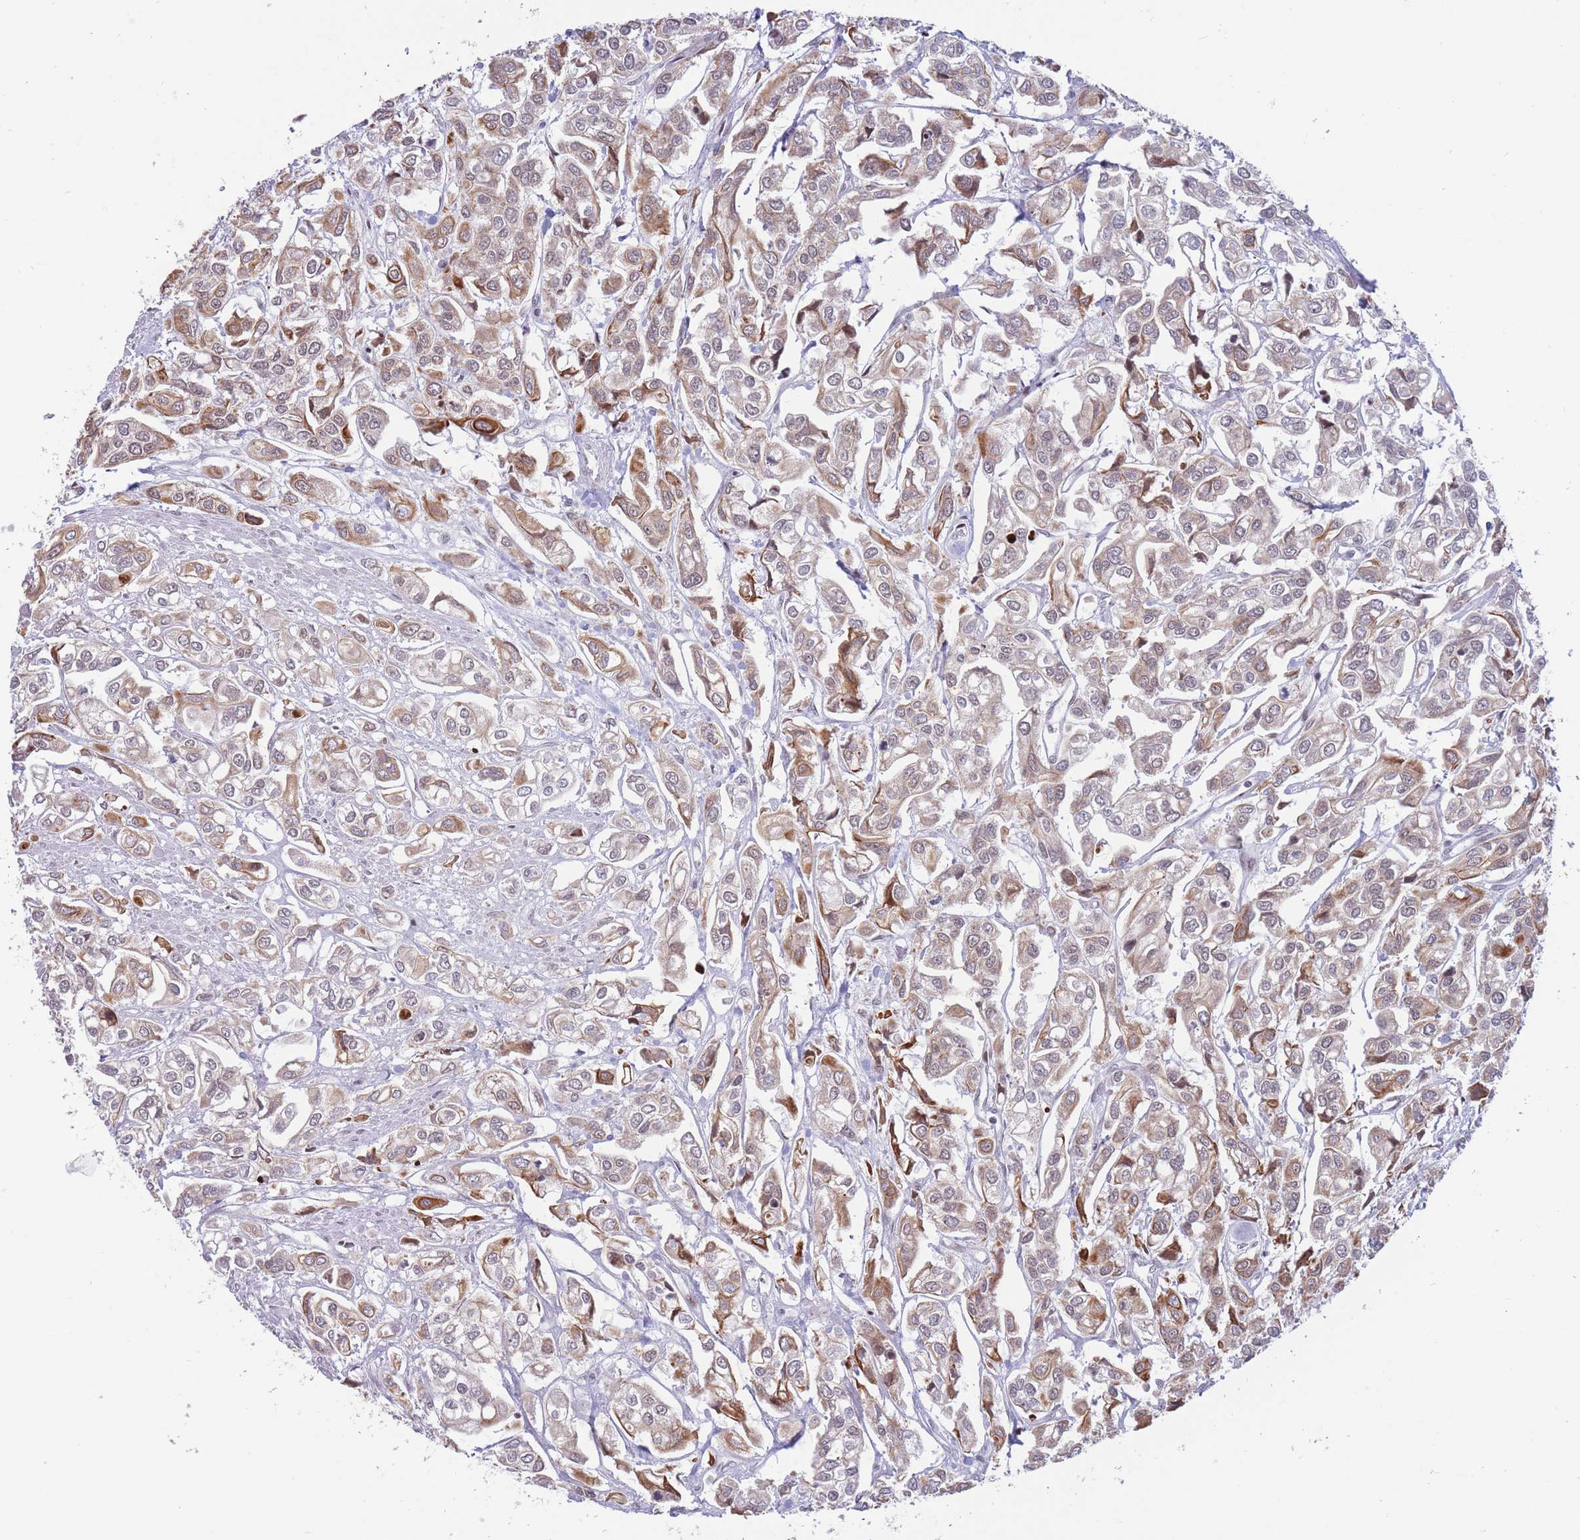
{"staining": {"intensity": "moderate", "quantity": "25%-75%", "location": "cytoplasmic/membranous"}, "tissue": "urothelial cancer", "cell_type": "Tumor cells", "image_type": "cancer", "snomed": [{"axis": "morphology", "description": "Urothelial carcinoma, High grade"}, {"axis": "topography", "description": "Urinary bladder"}], "caption": "Human urothelial cancer stained for a protein (brown) displays moderate cytoplasmic/membranous positive staining in approximately 25%-75% of tumor cells.", "gene": "TARBP2", "patient": {"sex": "male", "age": 67}}